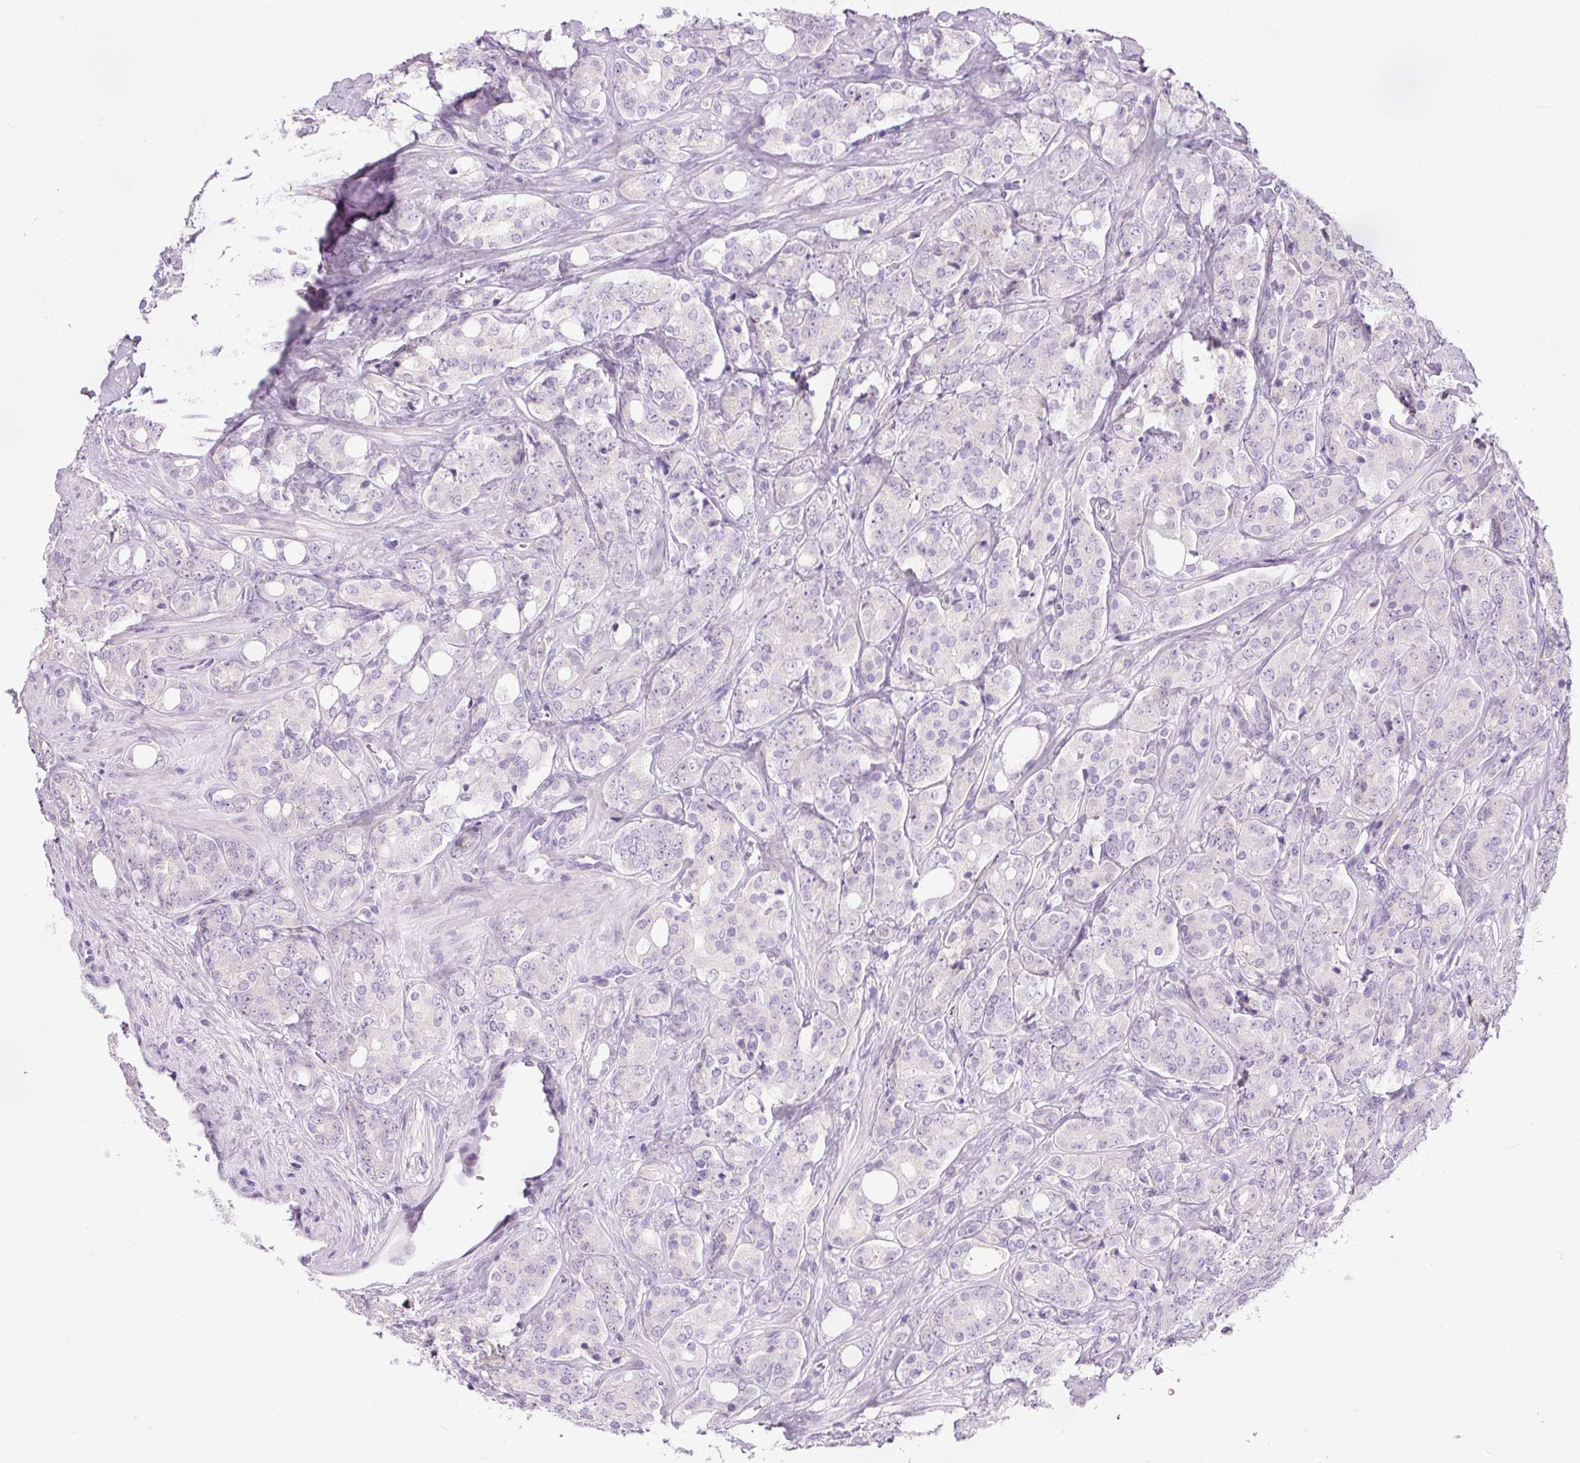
{"staining": {"intensity": "negative", "quantity": "none", "location": "none"}, "tissue": "prostate cancer", "cell_type": "Tumor cells", "image_type": "cancer", "snomed": [{"axis": "morphology", "description": "Adenocarcinoma, High grade"}, {"axis": "topography", "description": "Prostate"}], "caption": "Photomicrograph shows no protein staining in tumor cells of prostate cancer (adenocarcinoma (high-grade)) tissue. (Stains: DAB (3,3'-diaminobenzidine) immunohistochemistry with hematoxylin counter stain, Microscopy: brightfield microscopy at high magnification).", "gene": "KPNA5", "patient": {"sex": "male", "age": 62}}